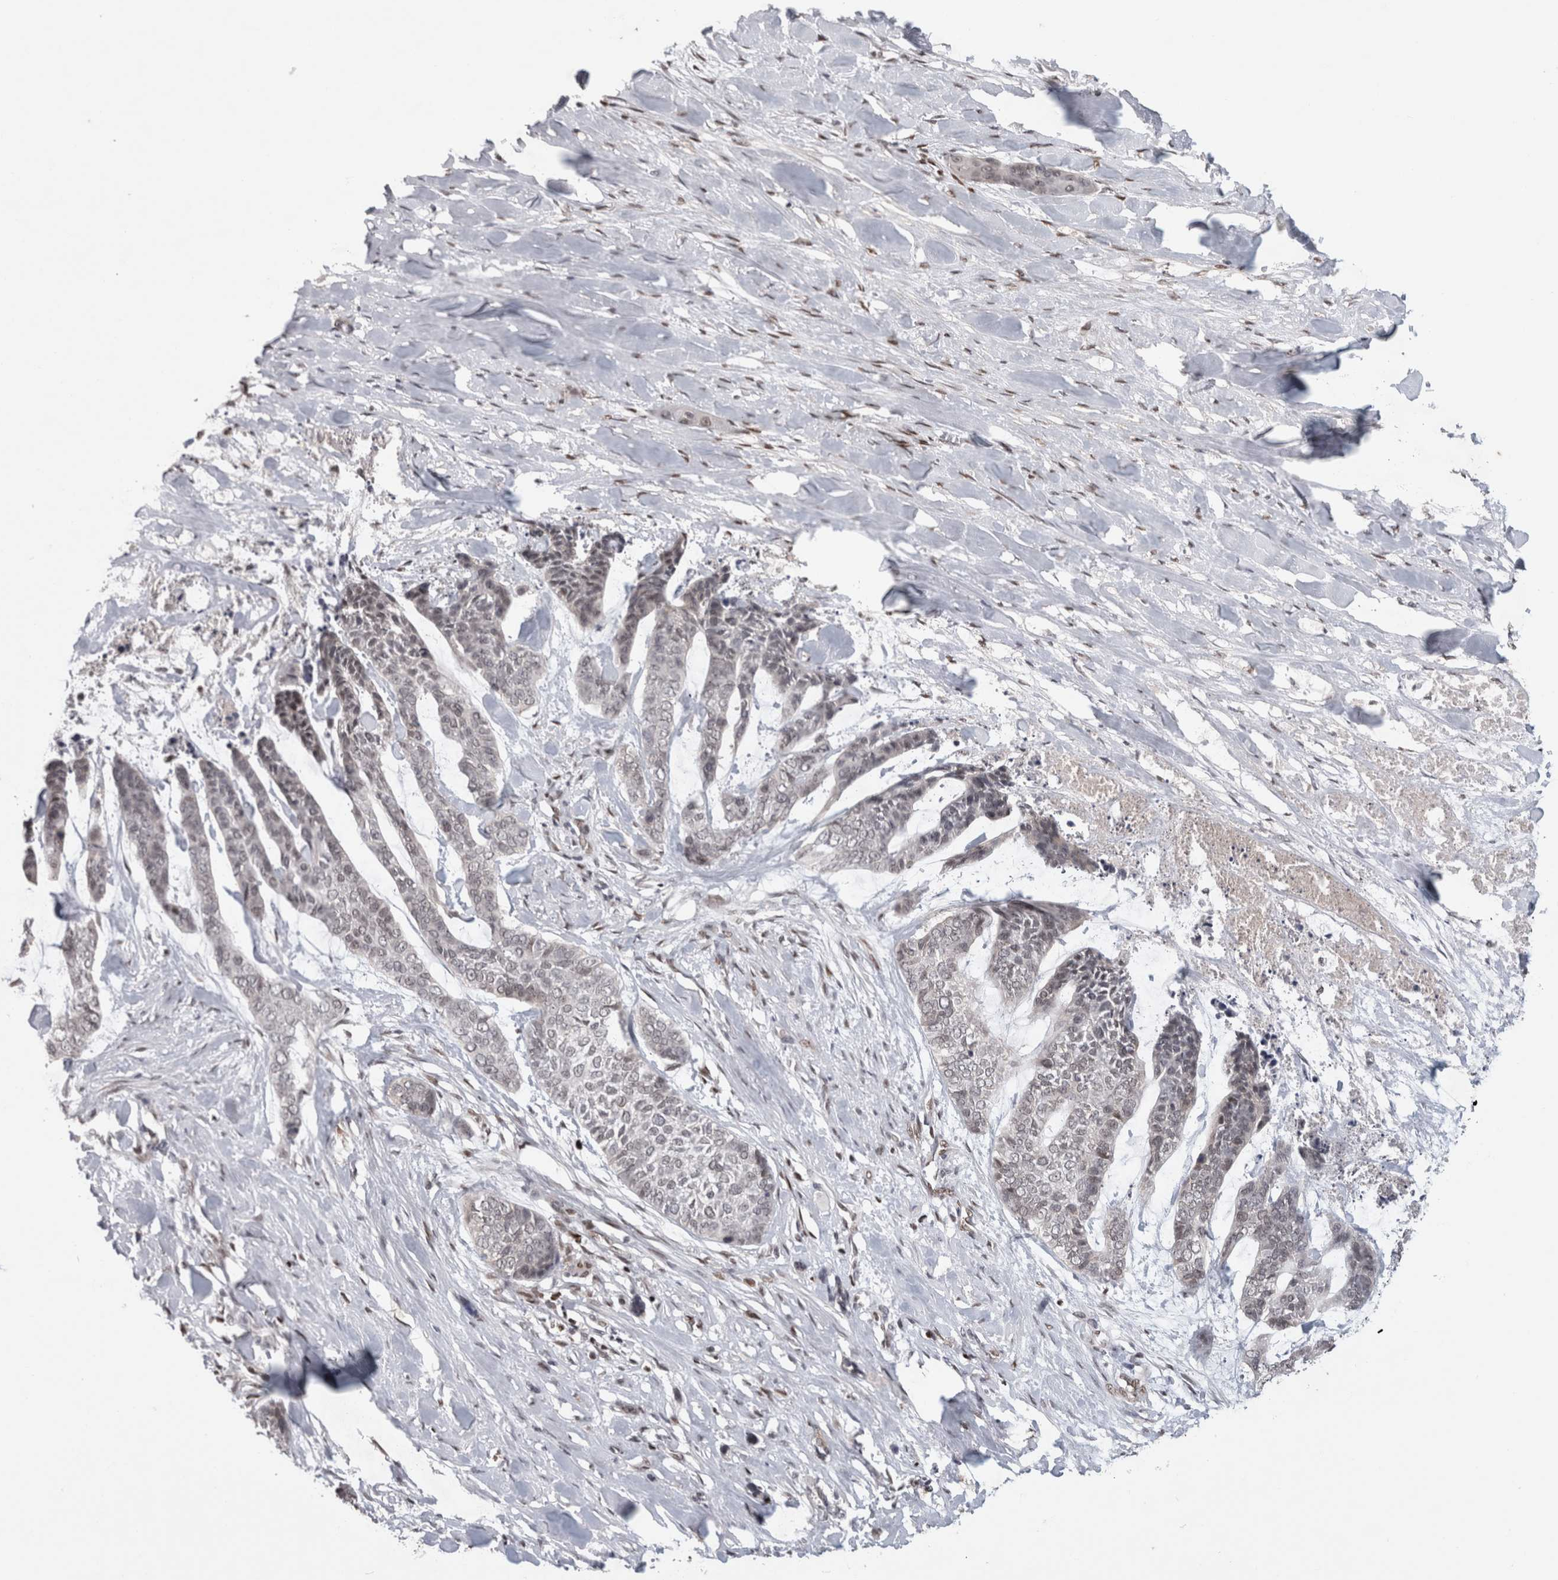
{"staining": {"intensity": "negative", "quantity": "none", "location": "none"}, "tissue": "skin cancer", "cell_type": "Tumor cells", "image_type": "cancer", "snomed": [{"axis": "morphology", "description": "Basal cell carcinoma"}, {"axis": "topography", "description": "Skin"}], "caption": "DAB immunohistochemical staining of skin cancer (basal cell carcinoma) exhibits no significant expression in tumor cells. (Stains: DAB (3,3'-diaminobenzidine) IHC with hematoxylin counter stain, Microscopy: brightfield microscopy at high magnification).", "gene": "SRARP", "patient": {"sex": "female", "age": 64}}